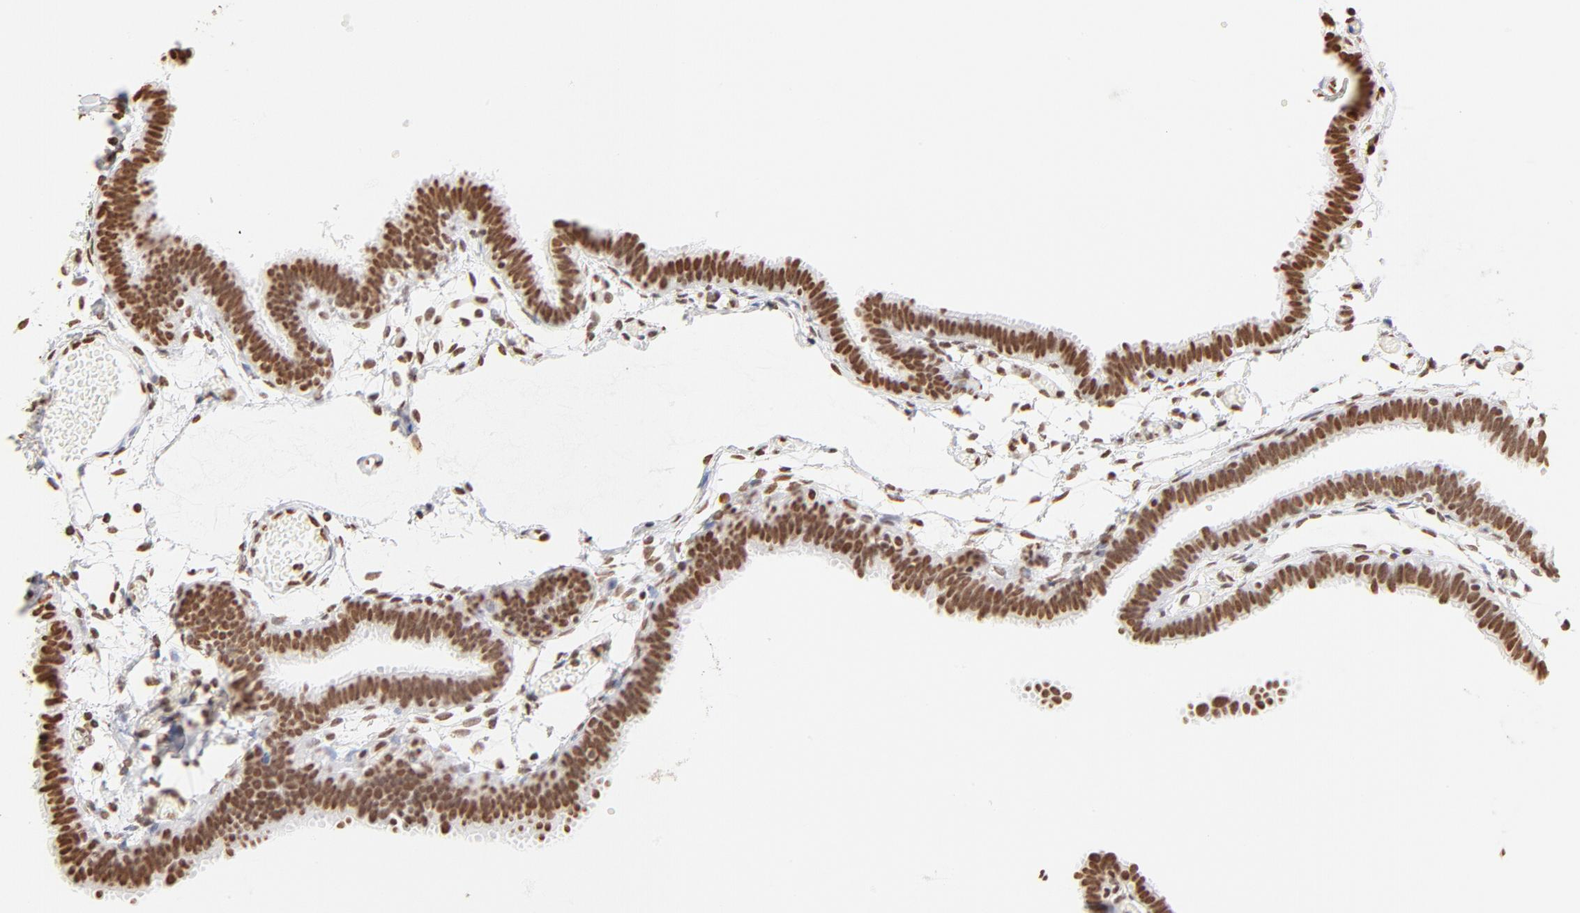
{"staining": {"intensity": "strong", "quantity": ">75%", "location": "nuclear"}, "tissue": "fallopian tube", "cell_type": "Glandular cells", "image_type": "normal", "snomed": [{"axis": "morphology", "description": "Normal tissue, NOS"}, {"axis": "topography", "description": "Fallopian tube"}], "caption": "The micrograph reveals staining of unremarkable fallopian tube, revealing strong nuclear protein expression (brown color) within glandular cells. (Stains: DAB in brown, nuclei in blue, Microscopy: brightfield microscopy at high magnification).", "gene": "ZNF540", "patient": {"sex": "female", "age": 29}}